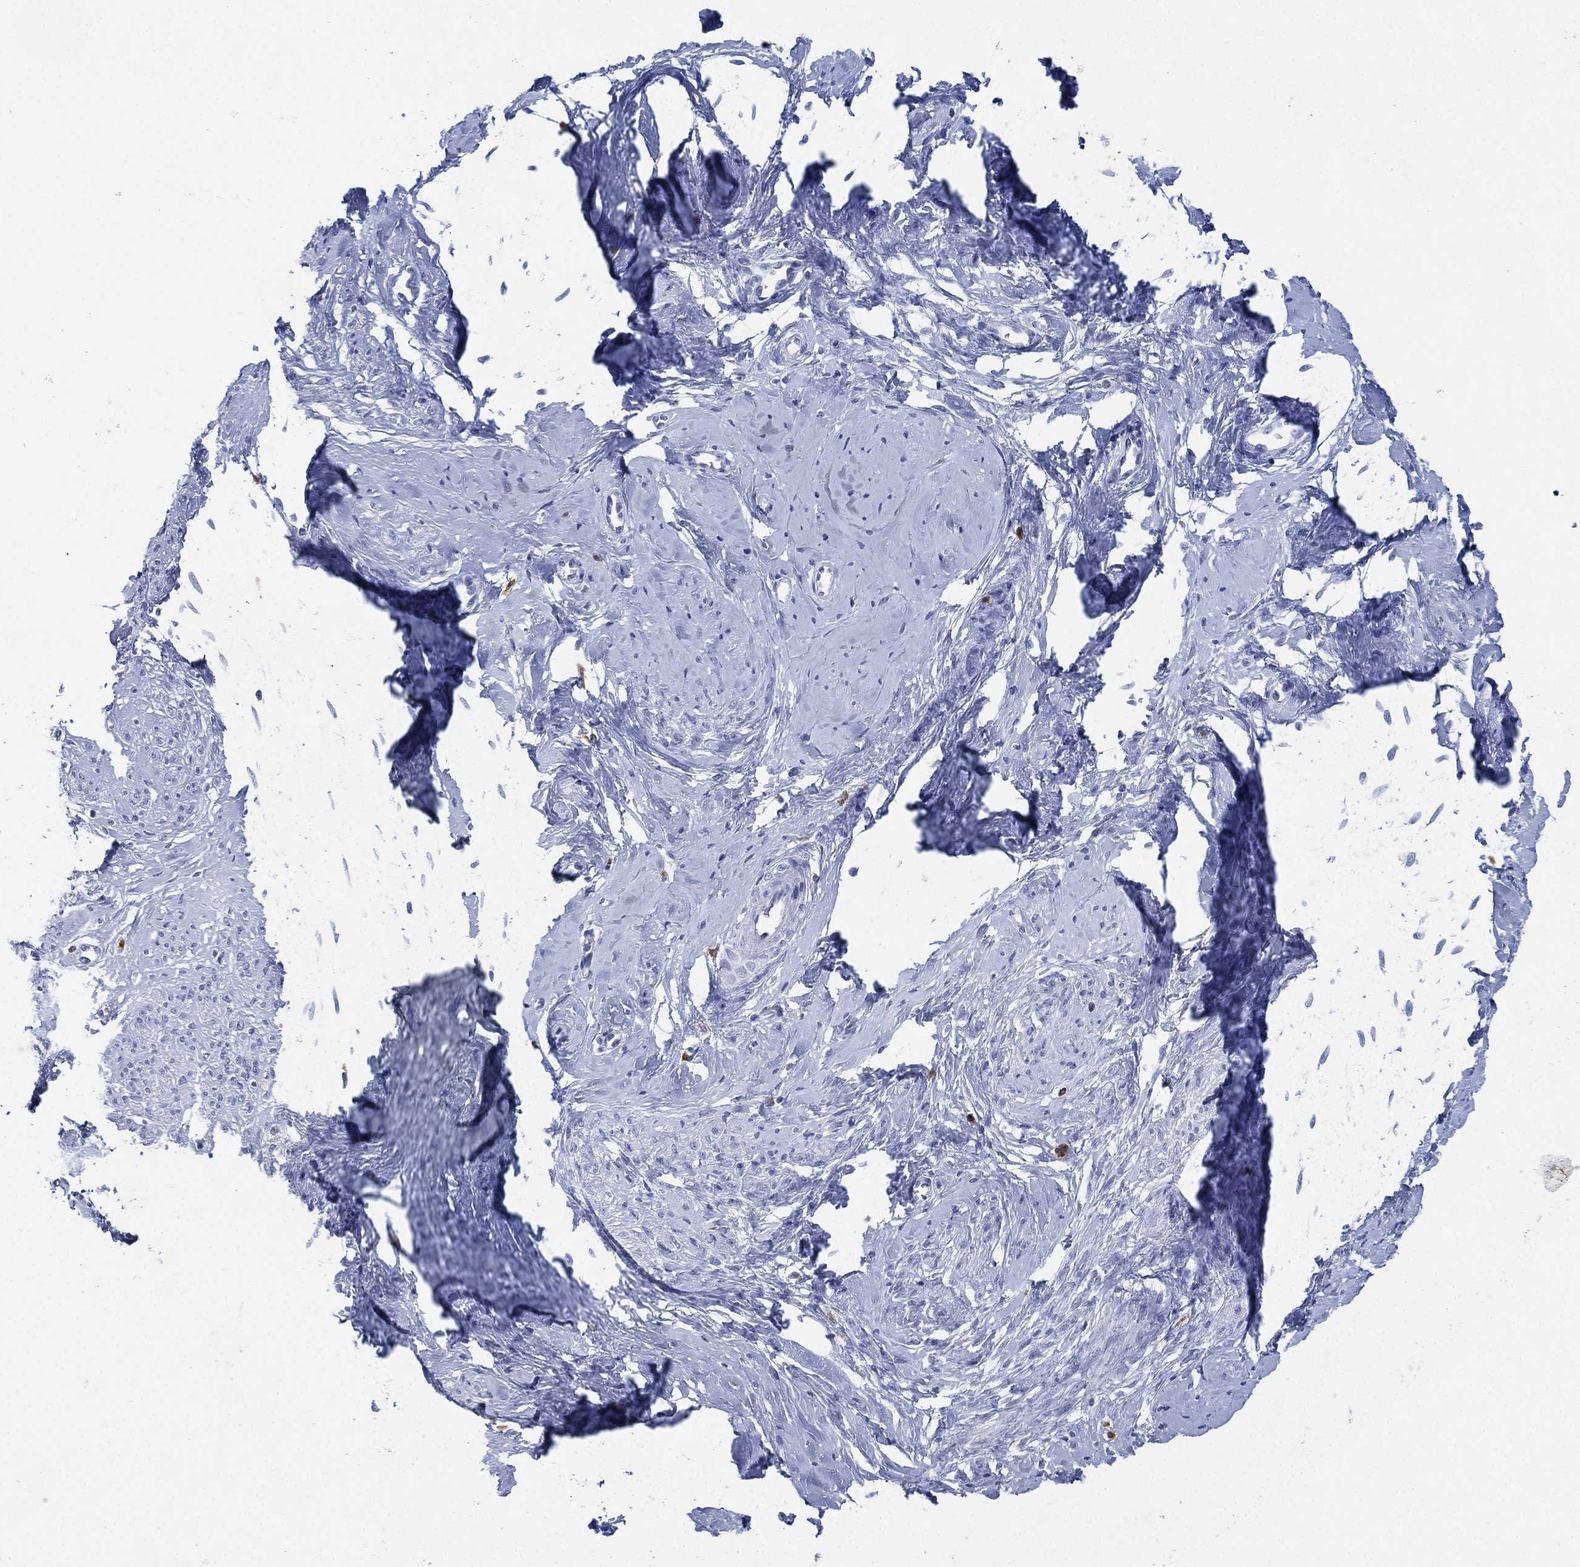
{"staining": {"intensity": "negative", "quantity": "none", "location": "none"}, "tissue": "cervical cancer", "cell_type": "Tumor cells", "image_type": "cancer", "snomed": [{"axis": "morphology", "description": "Normal tissue, NOS"}, {"axis": "morphology", "description": "Squamous cell carcinoma, NOS"}, {"axis": "topography", "description": "Cervix"}], "caption": "This is an IHC photomicrograph of human cervical cancer. There is no positivity in tumor cells.", "gene": "GALNS", "patient": {"sex": "female", "age": 39}}